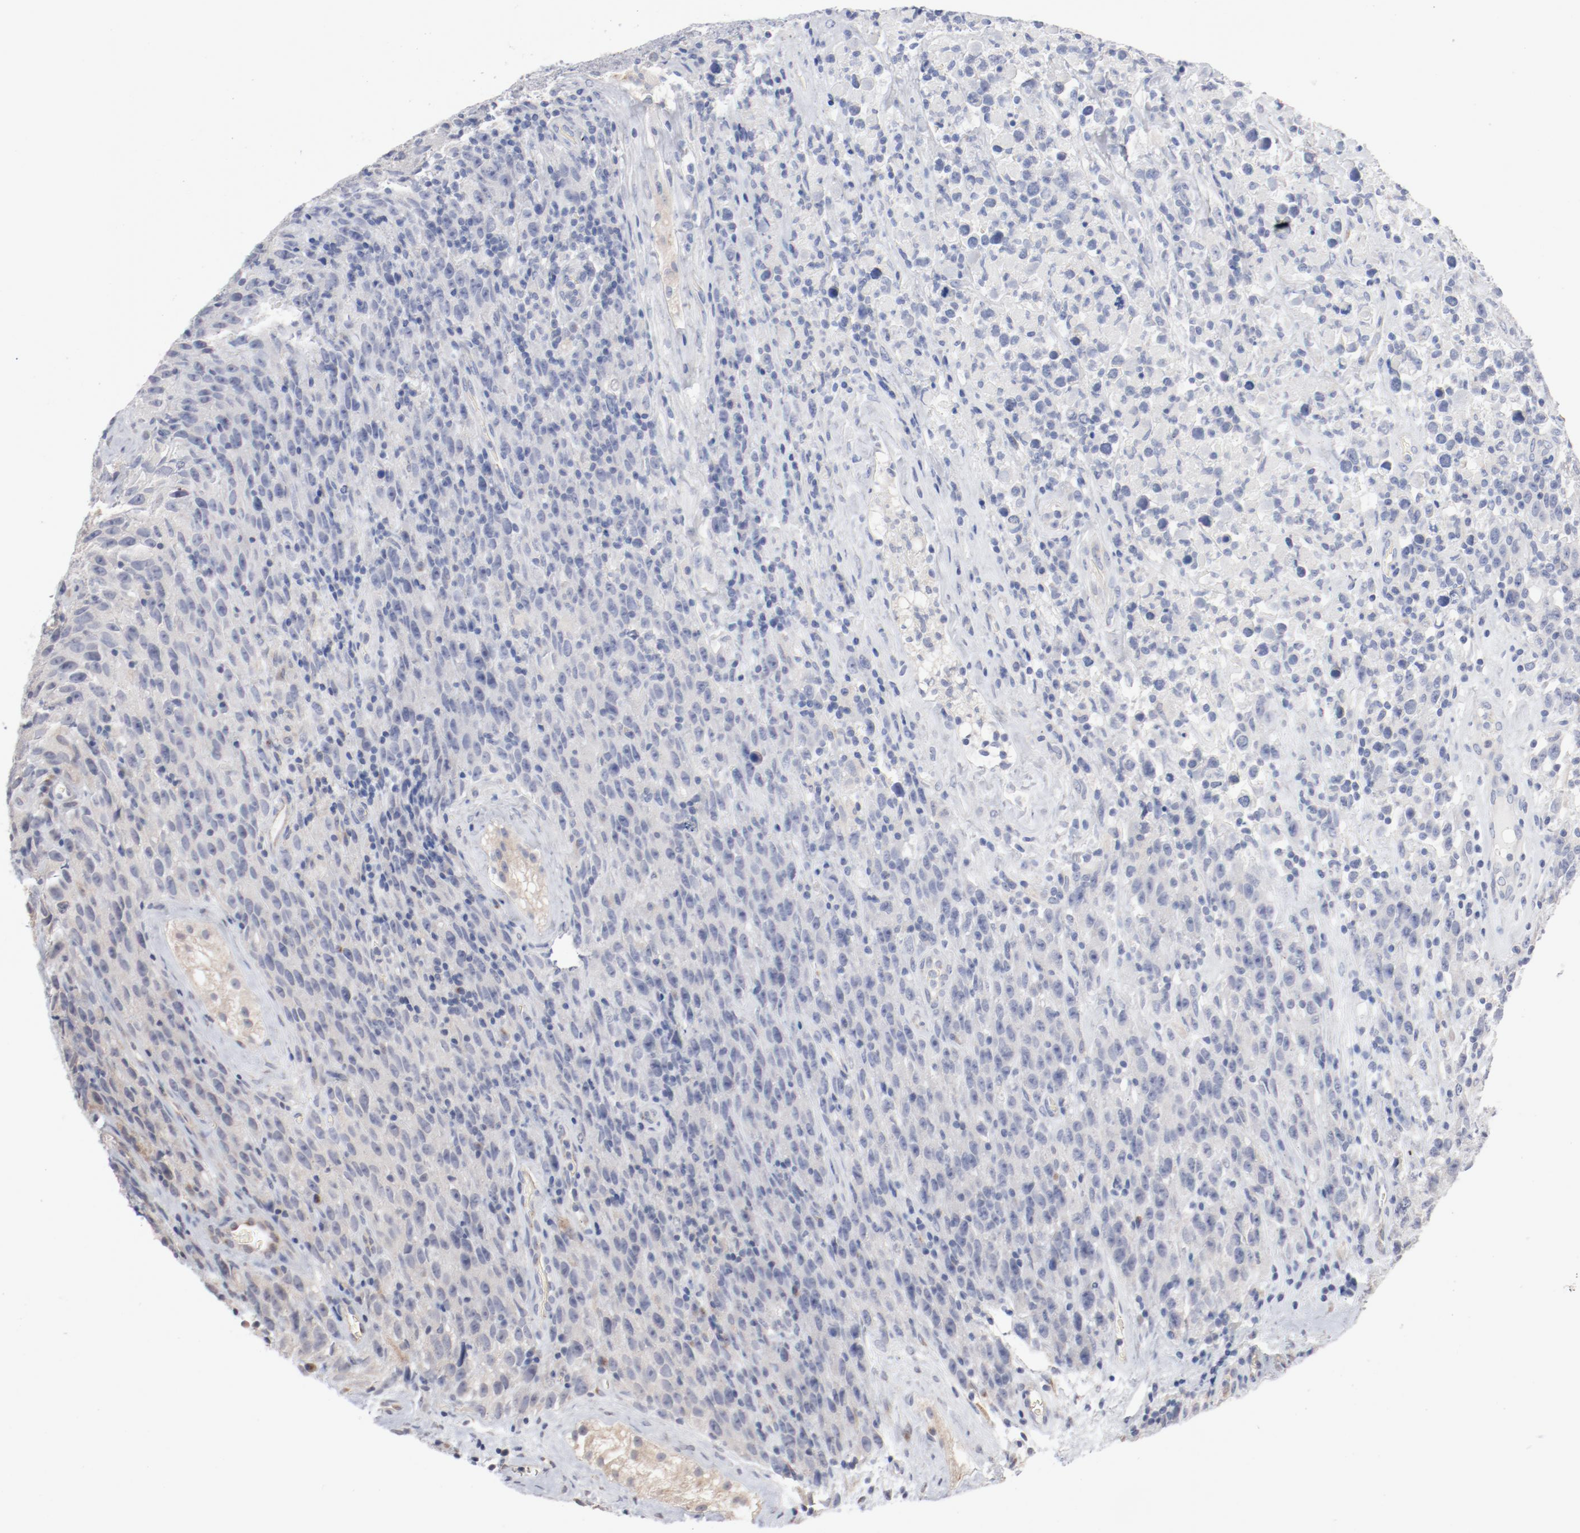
{"staining": {"intensity": "negative", "quantity": "none", "location": "none"}, "tissue": "testis cancer", "cell_type": "Tumor cells", "image_type": "cancer", "snomed": [{"axis": "morphology", "description": "Seminoma, NOS"}, {"axis": "topography", "description": "Testis"}], "caption": "An immunohistochemistry (IHC) micrograph of testis seminoma is shown. There is no staining in tumor cells of testis seminoma. (IHC, brightfield microscopy, high magnification).", "gene": "AK7", "patient": {"sex": "male", "age": 52}}